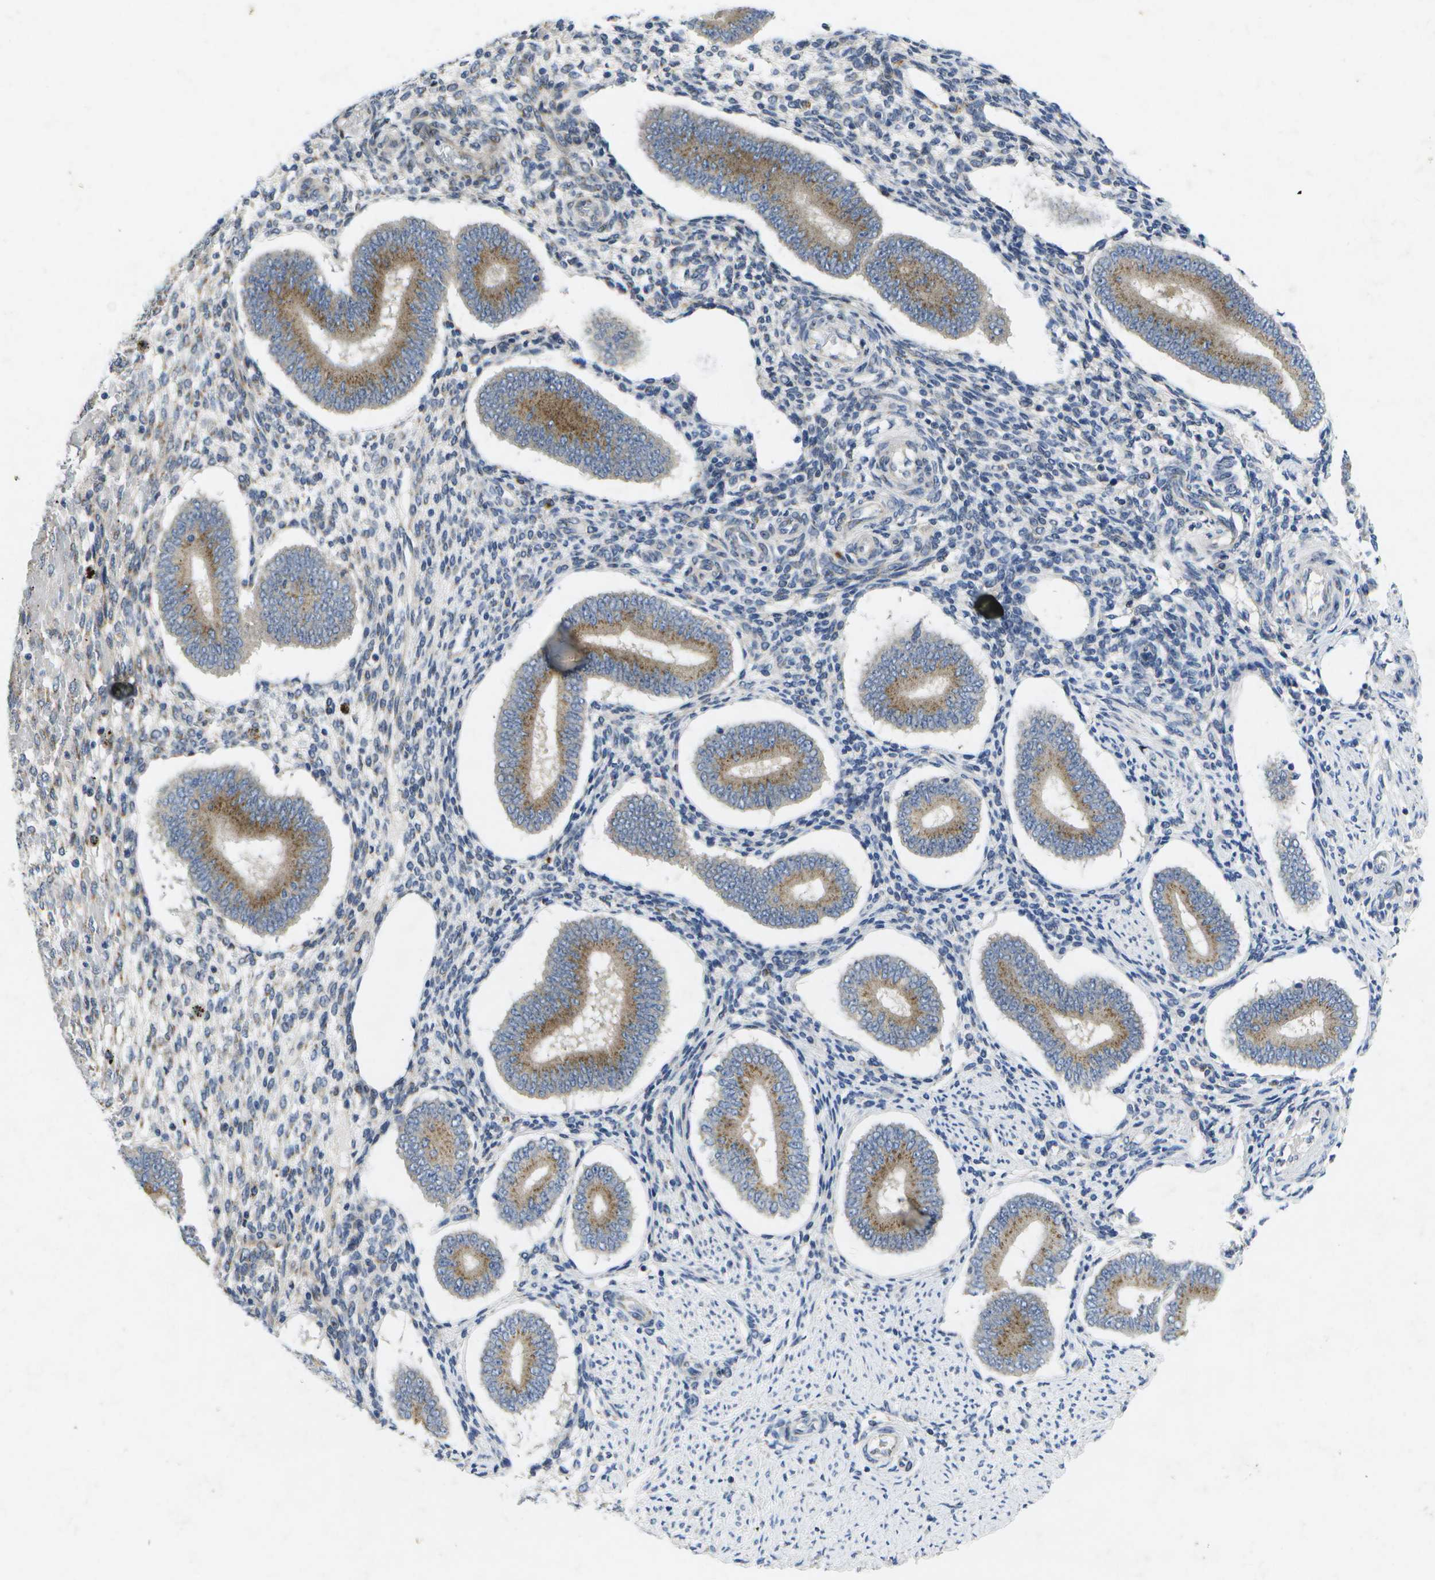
{"staining": {"intensity": "negative", "quantity": "none", "location": "none"}, "tissue": "endometrium", "cell_type": "Cells in endometrial stroma", "image_type": "normal", "snomed": [{"axis": "morphology", "description": "Normal tissue, NOS"}, {"axis": "topography", "description": "Endometrium"}], "caption": "This is a photomicrograph of immunohistochemistry staining of benign endometrium, which shows no positivity in cells in endometrial stroma.", "gene": "KDELR1", "patient": {"sex": "female", "age": 42}}